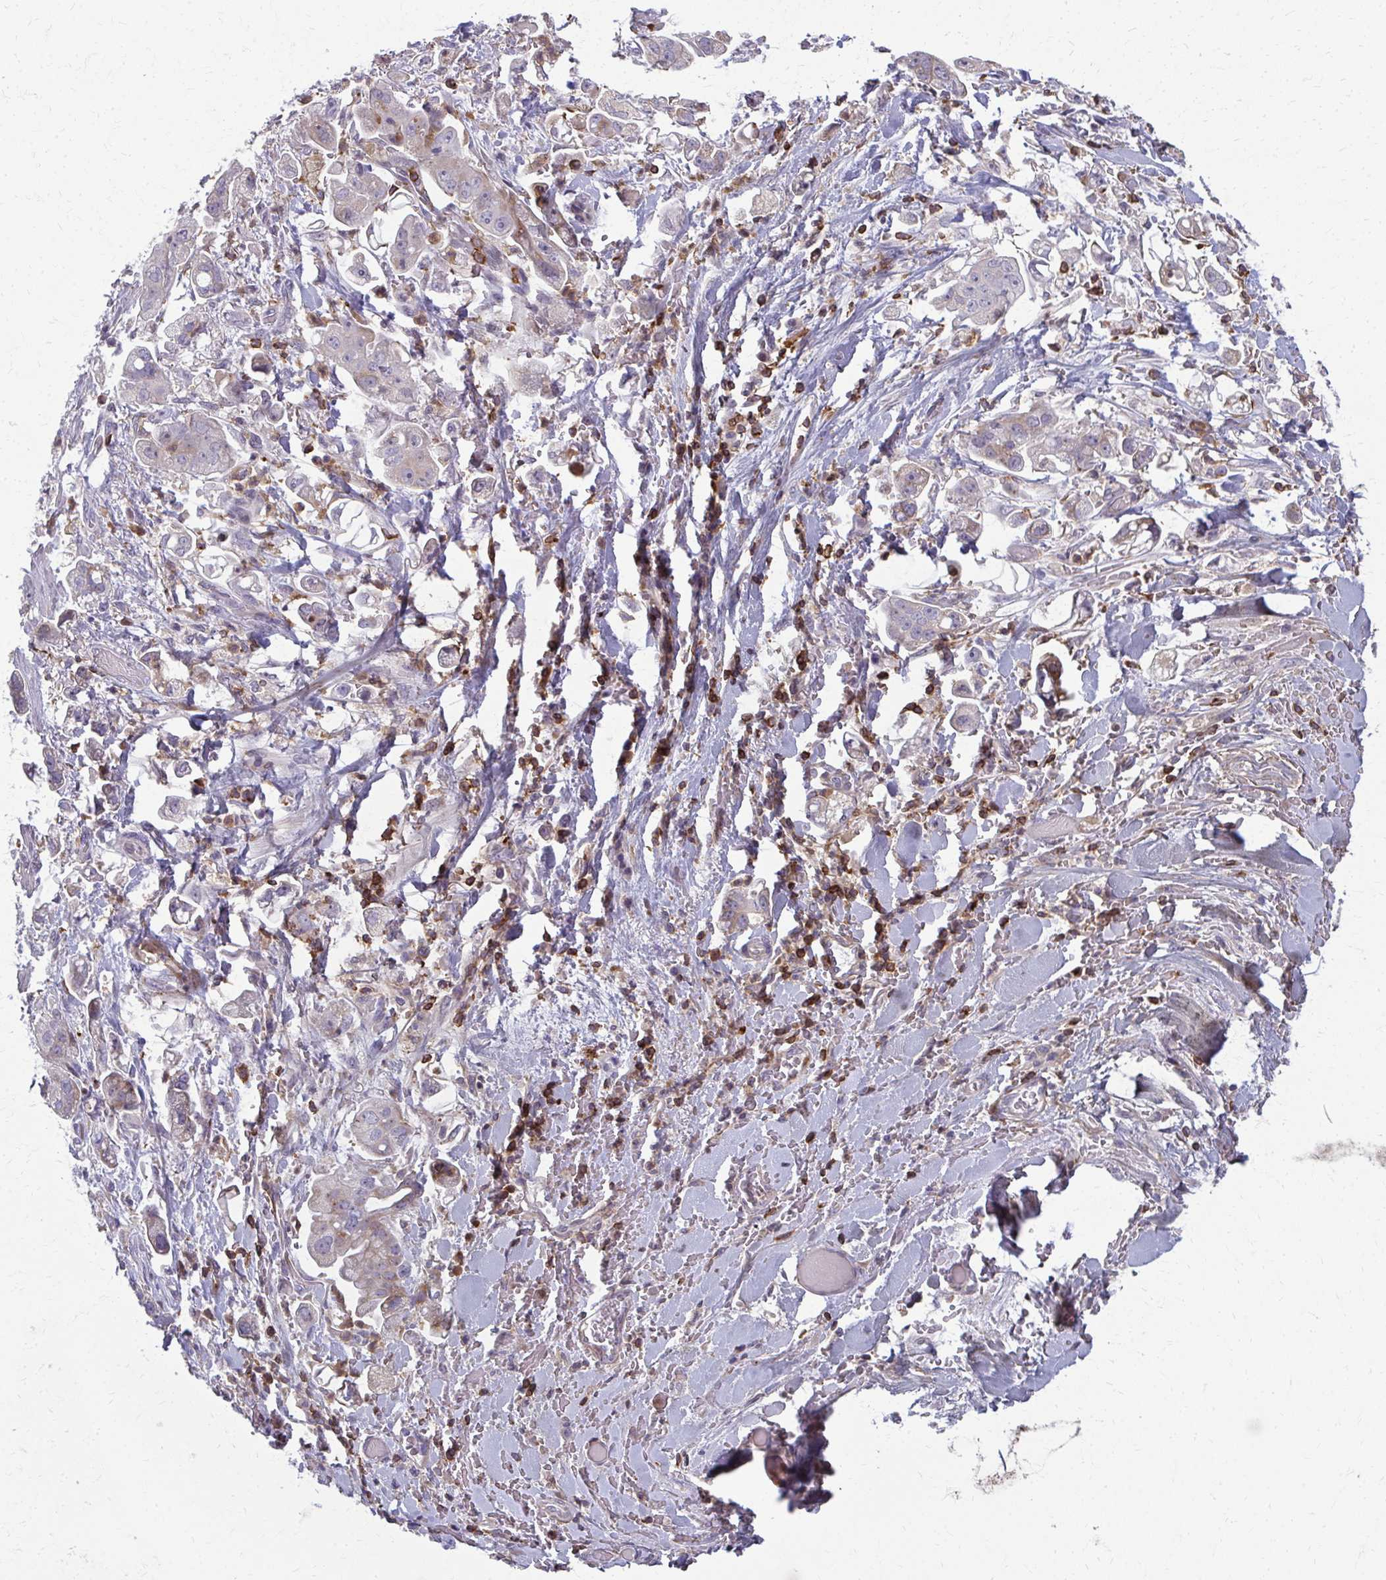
{"staining": {"intensity": "weak", "quantity": "<25%", "location": "cytoplasmic/membranous"}, "tissue": "stomach cancer", "cell_type": "Tumor cells", "image_type": "cancer", "snomed": [{"axis": "morphology", "description": "Adenocarcinoma, NOS"}, {"axis": "topography", "description": "Stomach"}], "caption": "Immunohistochemistry (IHC) micrograph of stomach cancer stained for a protein (brown), which reveals no staining in tumor cells.", "gene": "AP5M1", "patient": {"sex": "male", "age": 62}}